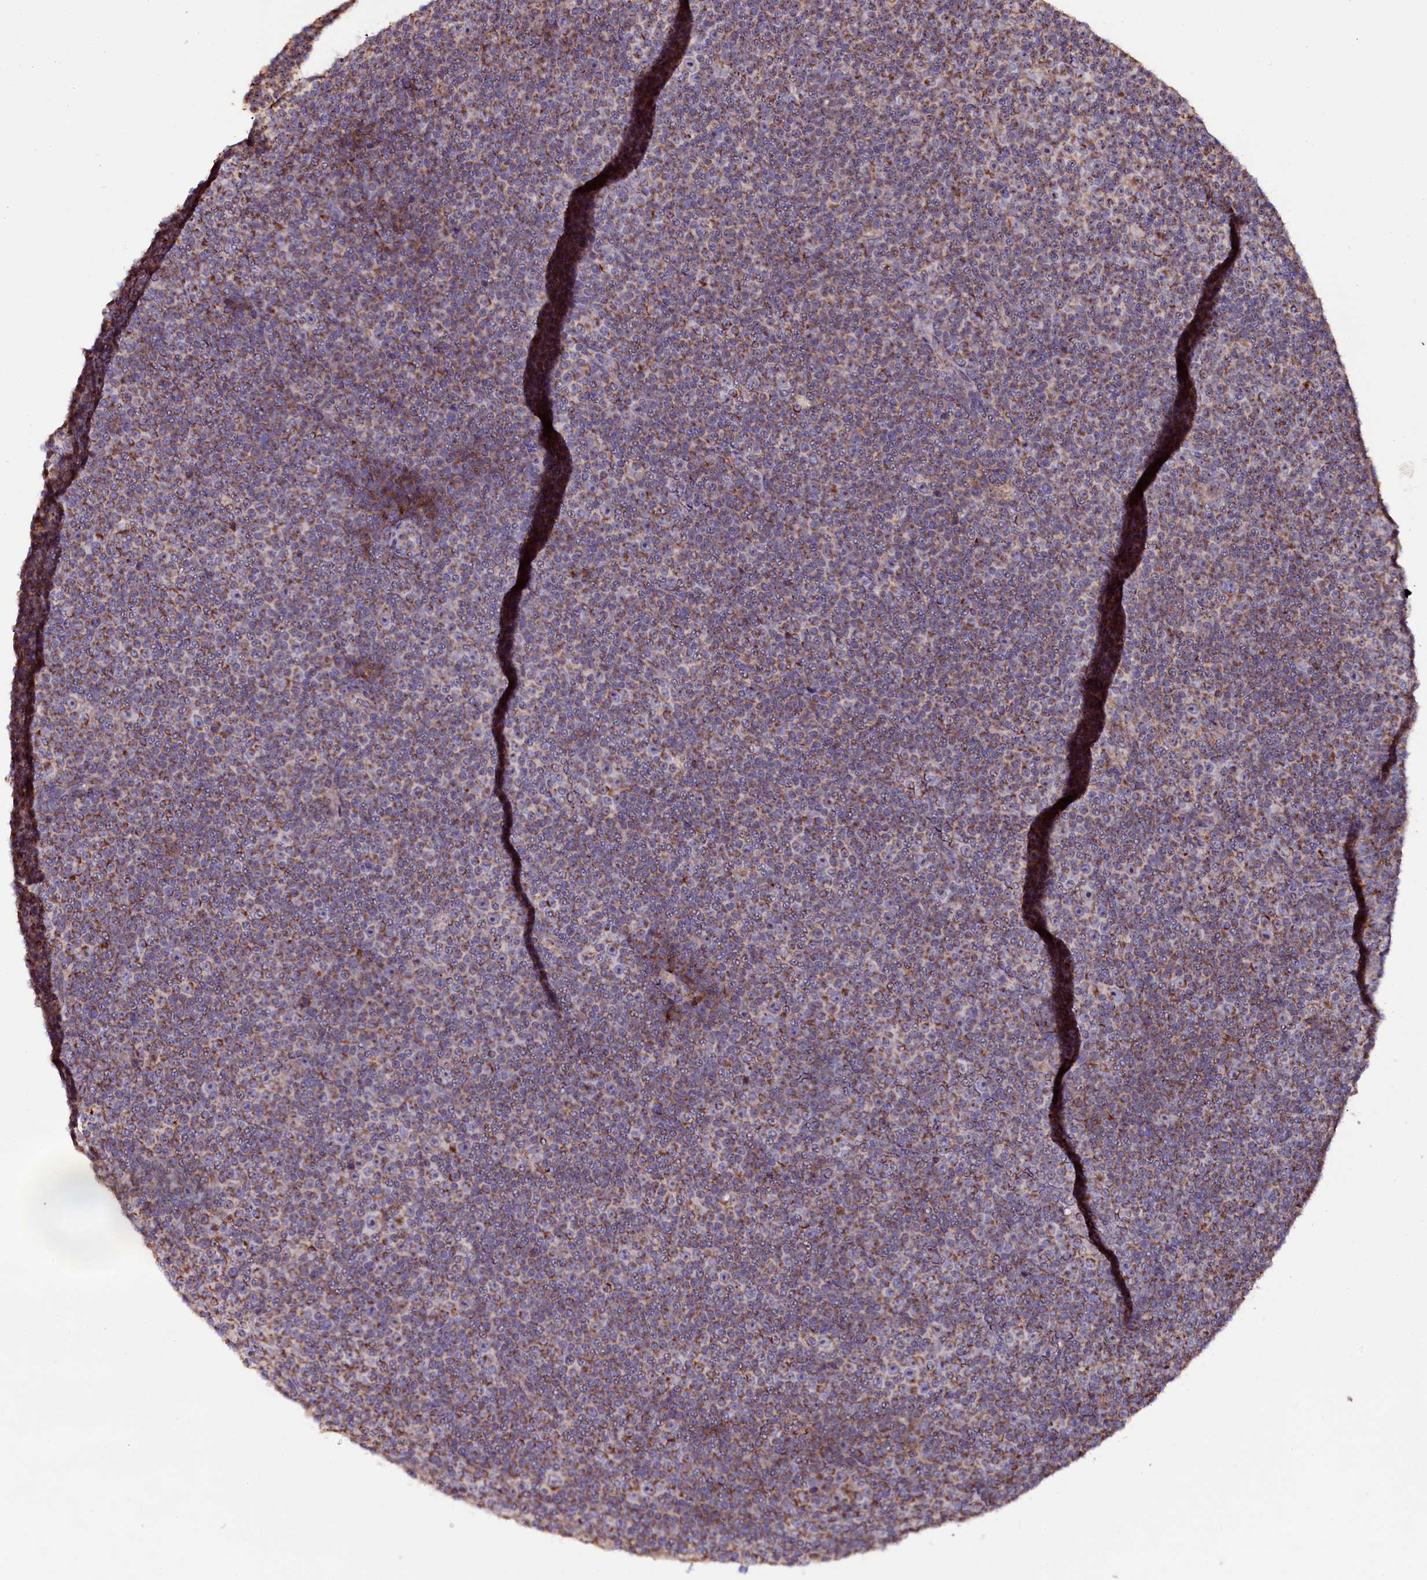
{"staining": {"intensity": "moderate", "quantity": ">75%", "location": "cytoplasmic/membranous"}, "tissue": "lymphoma", "cell_type": "Tumor cells", "image_type": "cancer", "snomed": [{"axis": "morphology", "description": "Malignant lymphoma, non-Hodgkin's type, Low grade"}, {"axis": "topography", "description": "Lymph node"}], "caption": "The photomicrograph reveals staining of lymphoma, revealing moderate cytoplasmic/membranous protein positivity (brown color) within tumor cells.", "gene": "NAA80", "patient": {"sex": "female", "age": 67}}